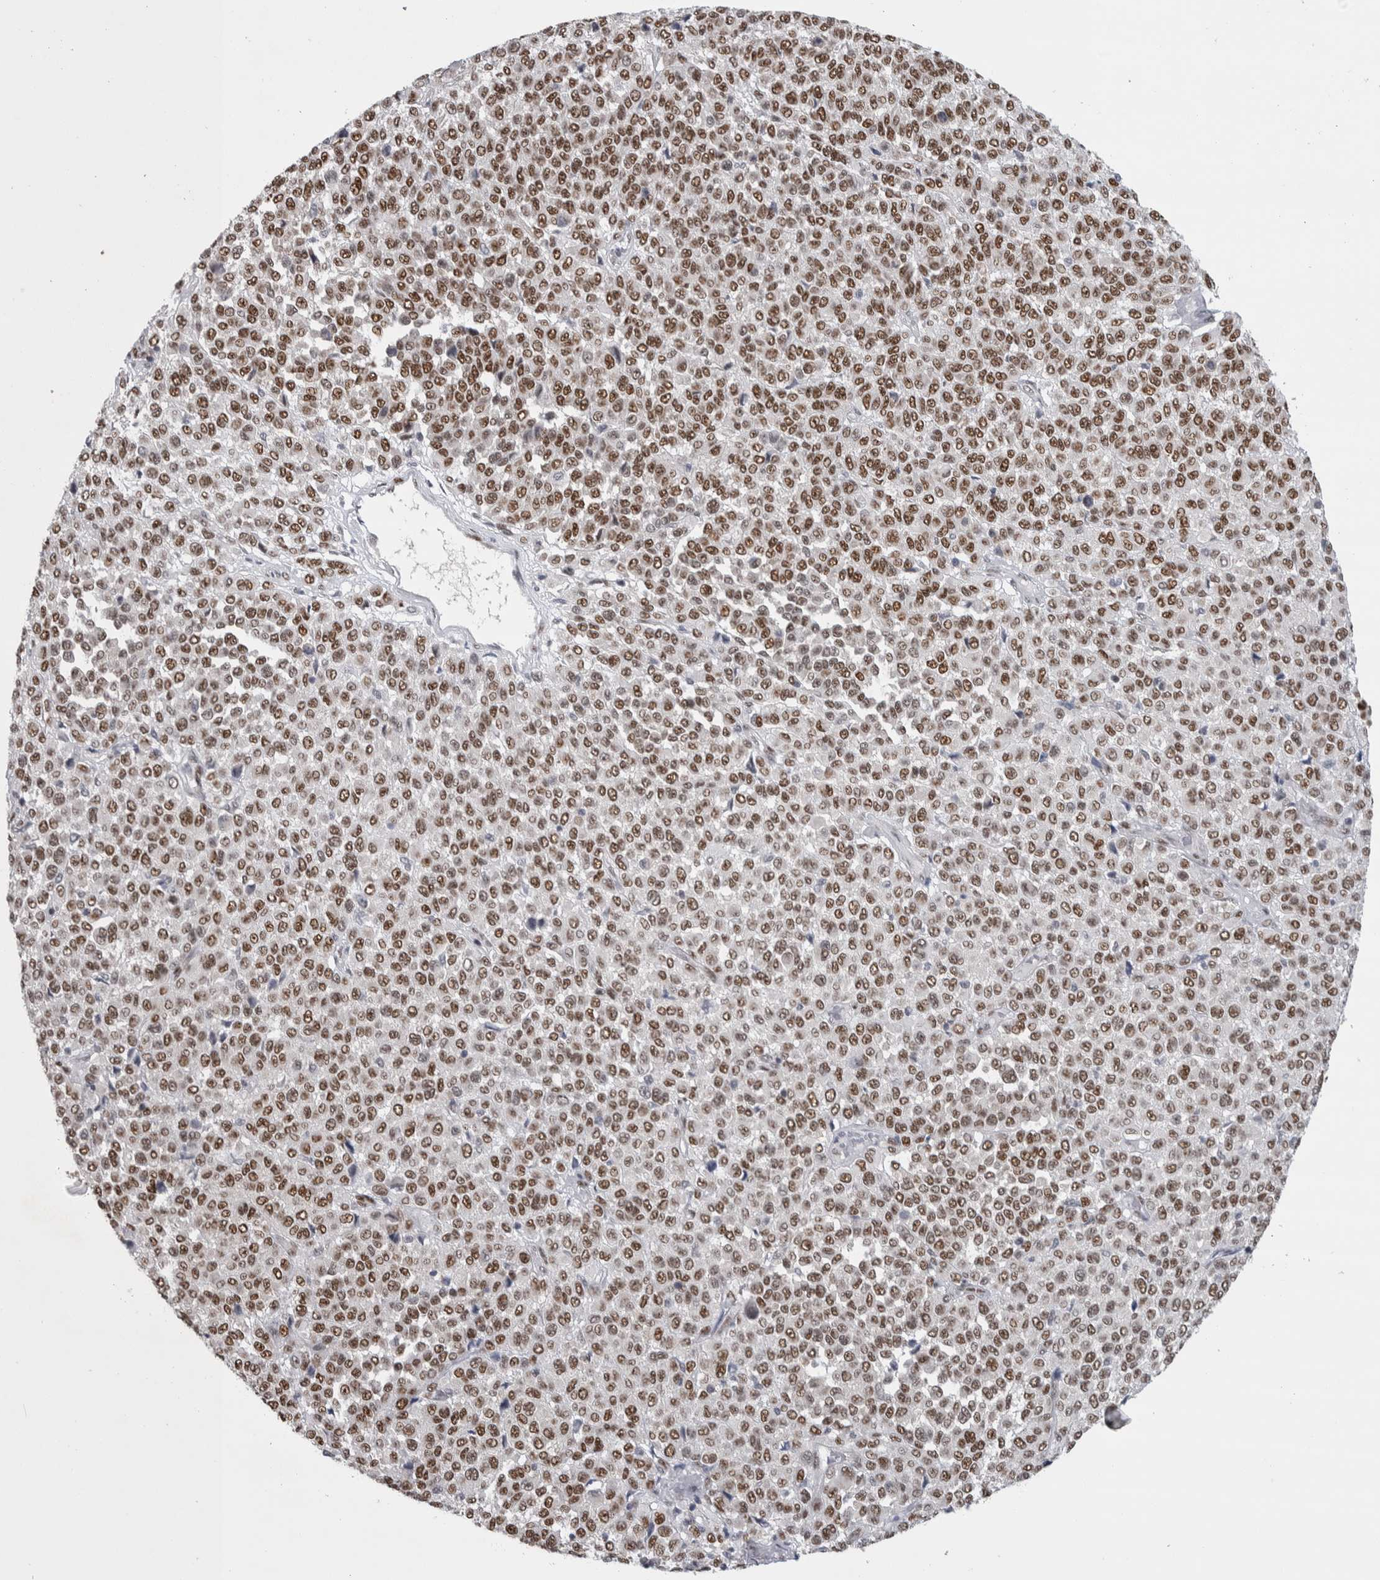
{"staining": {"intensity": "strong", "quantity": ">75%", "location": "nuclear"}, "tissue": "melanoma", "cell_type": "Tumor cells", "image_type": "cancer", "snomed": [{"axis": "morphology", "description": "Malignant melanoma, Metastatic site"}, {"axis": "topography", "description": "Pancreas"}], "caption": "This is a histology image of IHC staining of malignant melanoma (metastatic site), which shows strong expression in the nuclear of tumor cells.", "gene": "HEXIM2", "patient": {"sex": "female", "age": 30}}